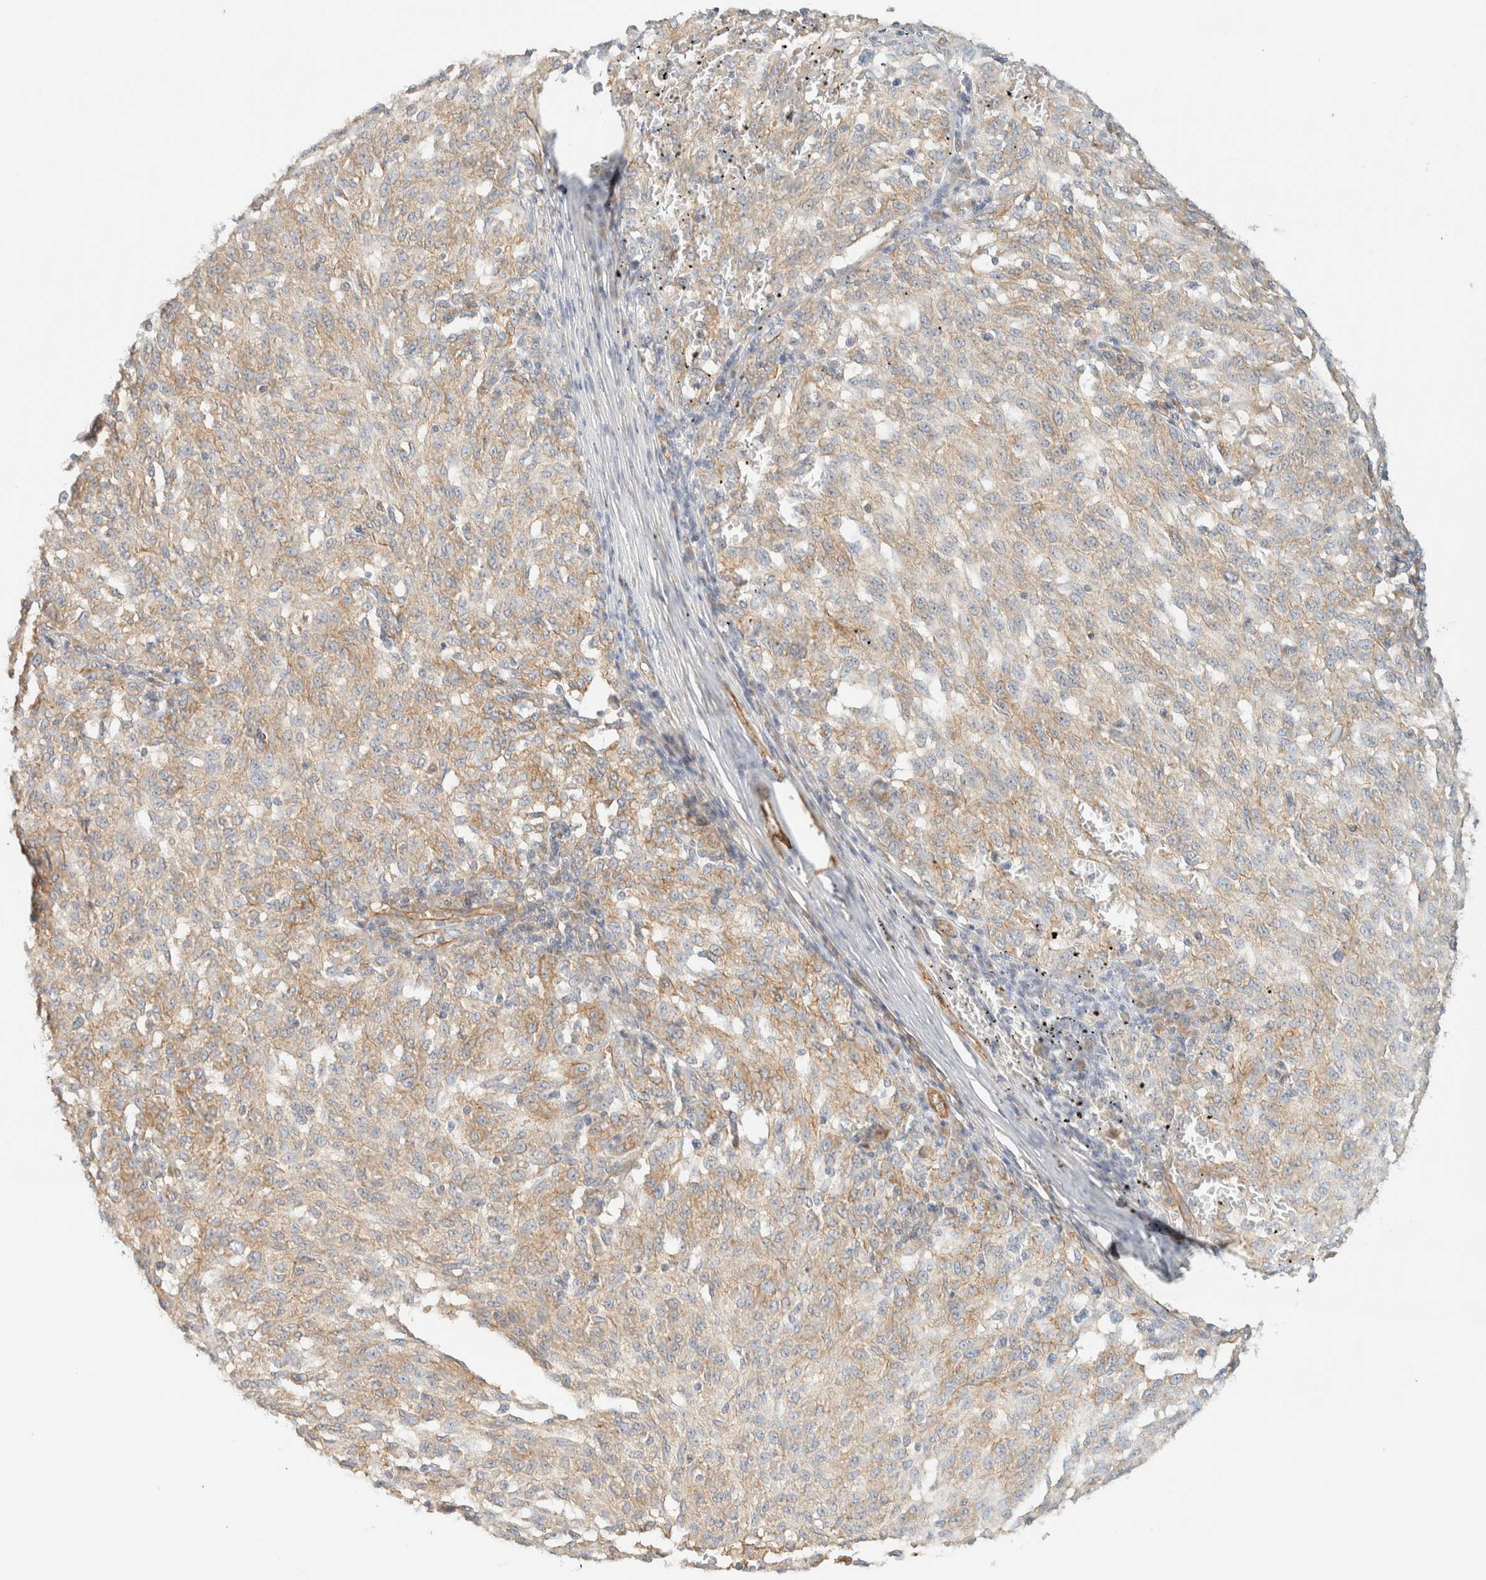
{"staining": {"intensity": "weak", "quantity": "25%-75%", "location": "cytoplasmic/membranous"}, "tissue": "melanoma", "cell_type": "Tumor cells", "image_type": "cancer", "snomed": [{"axis": "morphology", "description": "Malignant melanoma, NOS"}, {"axis": "topography", "description": "Skin"}], "caption": "Melanoma stained with immunohistochemistry shows weak cytoplasmic/membranous positivity in about 25%-75% of tumor cells.", "gene": "LIMA1", "patient": {"sex": "female", "age": 72}}